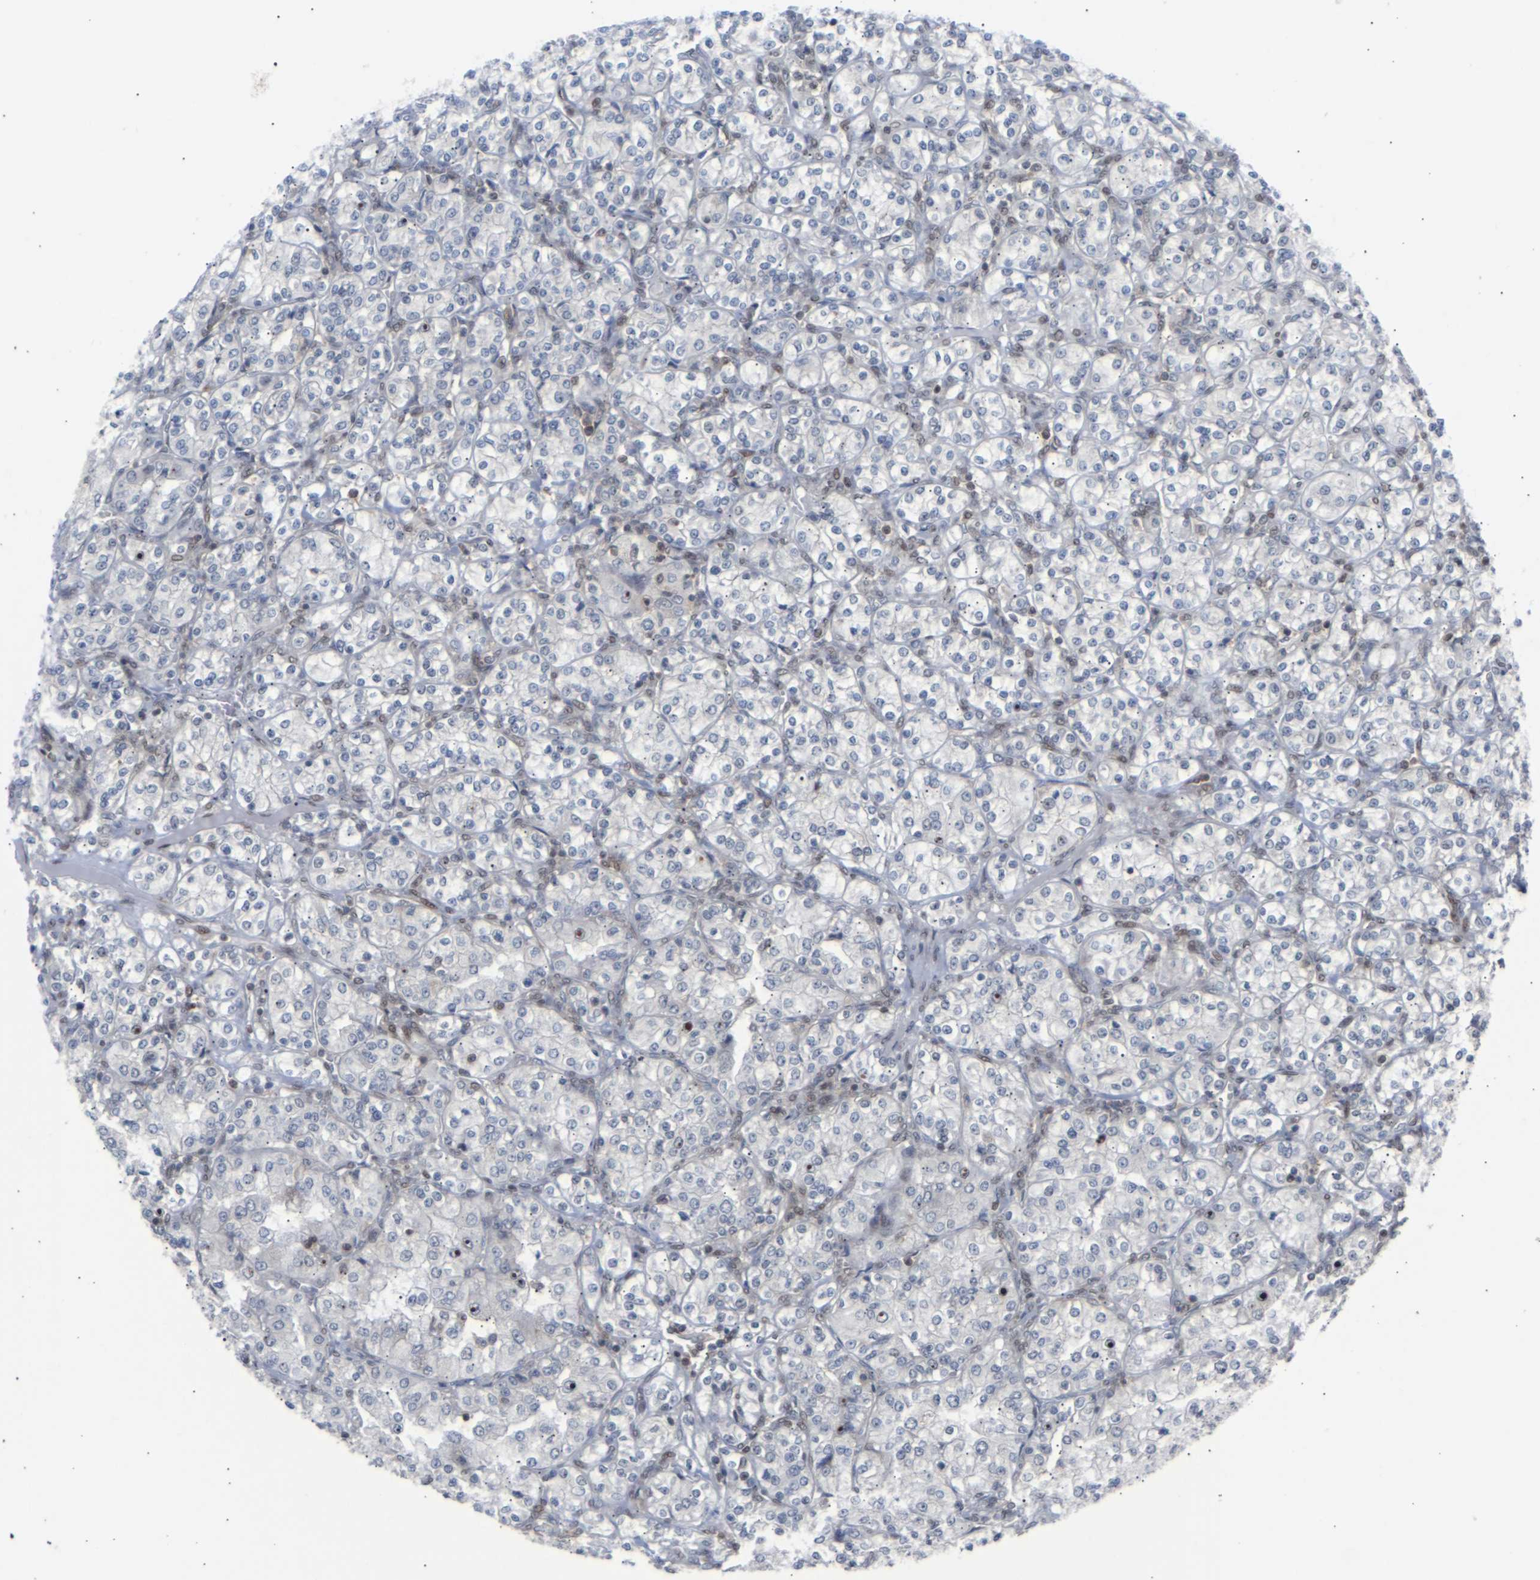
{"staining": {"intensity": "negative", "quantity": "none", "location": "none"}, "tissue": "renal cancer", "cell_type": "Tumor cells", "image_type": "cancer", "snomed": [{"axis": "morphology", "description": "Adenocarcinoma, NOS"}, {"axis": "topography", "description": "Kidney"}], "caption": "Renal cancer stained for a protein using immunohistochemistry (IHC) demonstrates no positivity tumor cells.", "gene": "SSBP2", "patient": {"sex": "male", "age": 77}}